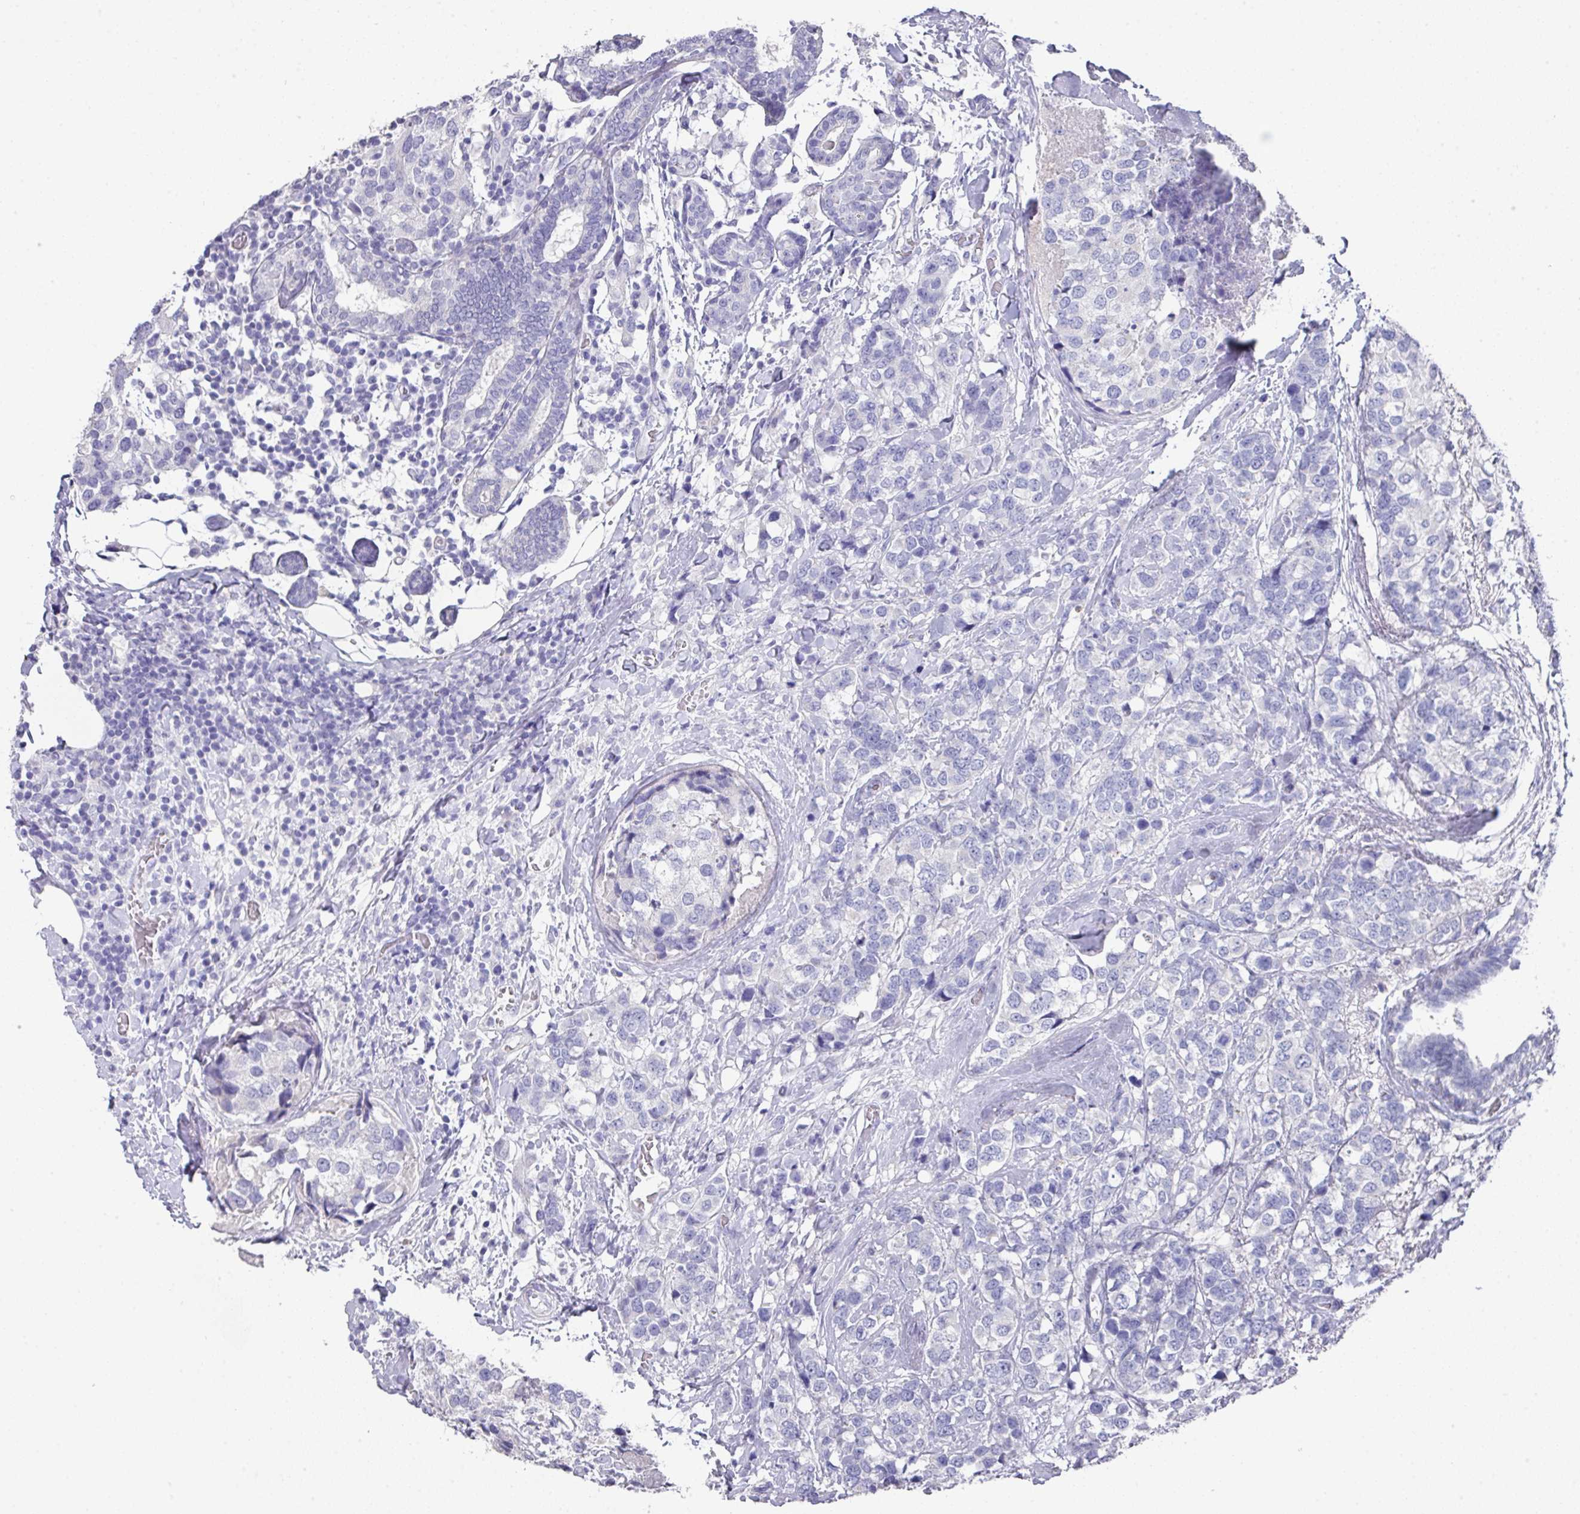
{"staining": {"intensity": "negative", "quantity": "none", "location": "none"}, "tissue": "breast cancer", "cell_type": "Tumor cells", "image_type": "cancer", "snomed": [{"axis": "morphology", "description": "Lobular carcinoma"}, {"axis": "topography", "description": "Breast"}], "caption": "A high-resolution photomicrograph shows IHC staining of breast lobular carcinoma, which displays no significant expression in tumor cells.", "gene": "DAZL", "patient": {"sex": "female", "age": 59}}